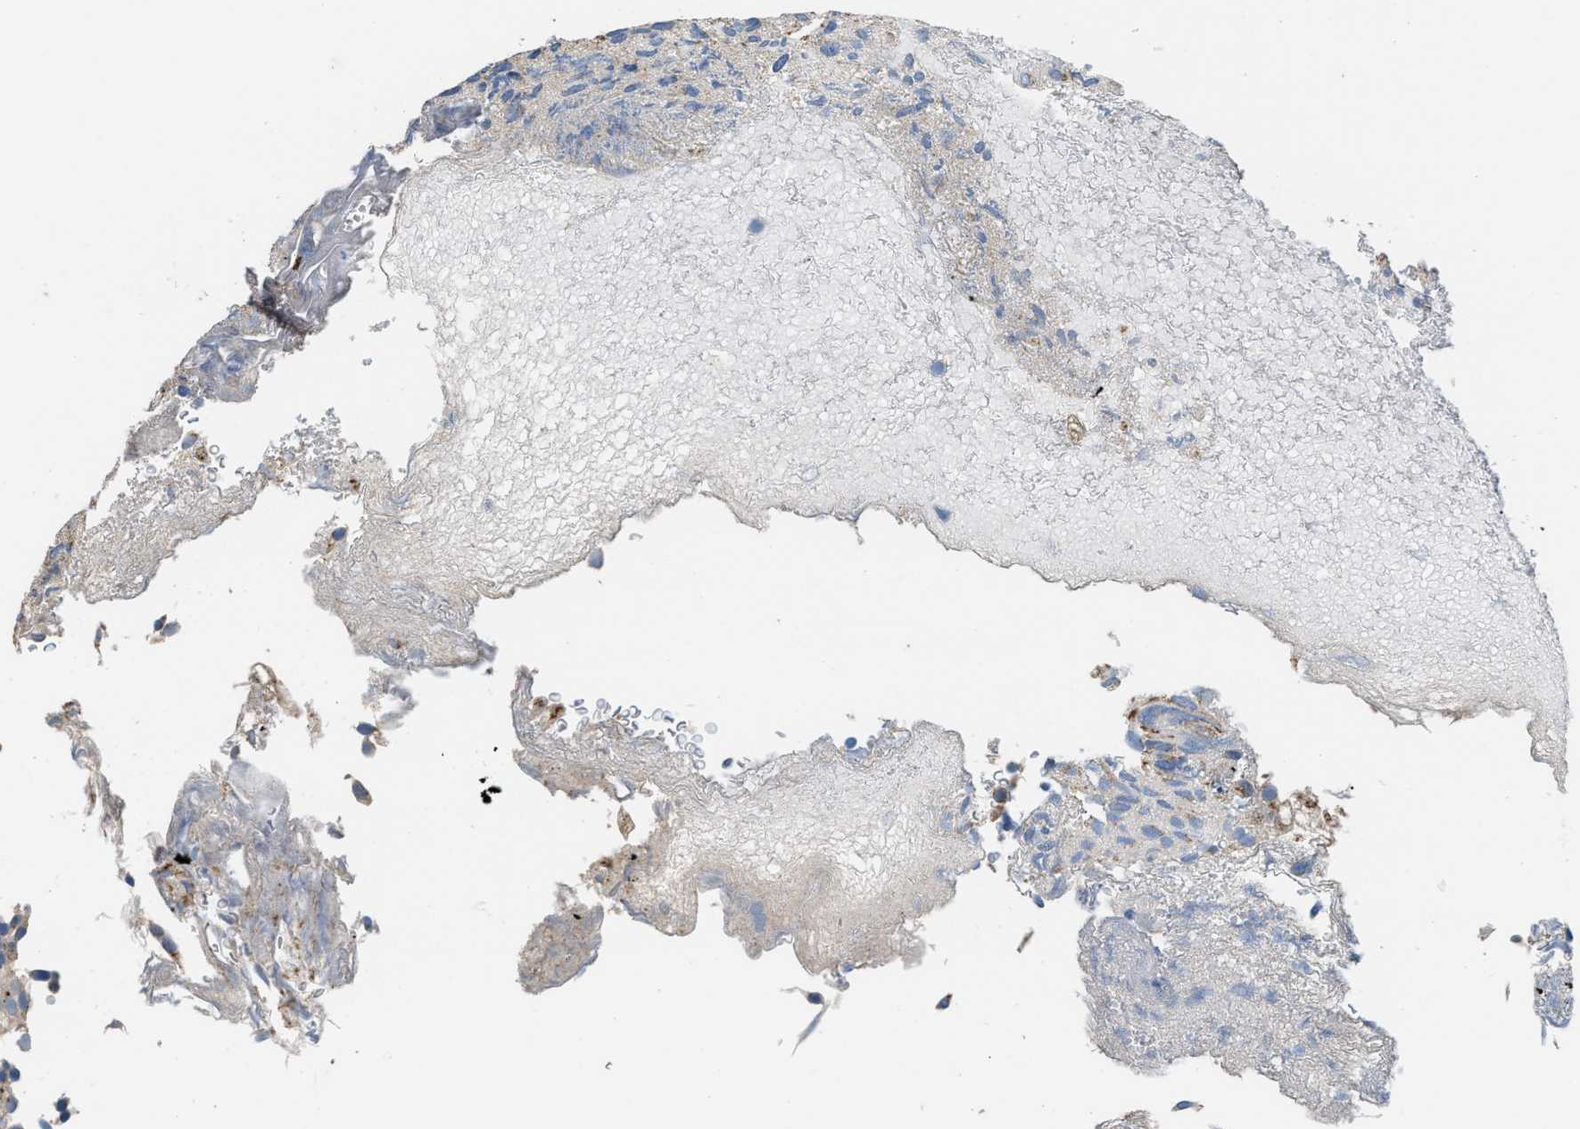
{"staining": {"intensity": "moderate", "quantity": "<25%", "location": "cytoplasmic/membranous"}, "tissue": "urothelial cancer", "cell_type": "Tumor cells", "image_type": "cancer", "snomed": [{"axis": "morphology", "description": "Urothelial carcinoma, Low grade"}, {"axis": "topography", "description": "Urinary bladder"}], "caption": "Immunohistochemical staining of urothelial carcinoma (low-grade) displays low levels of moderate cytoplasmic/membranous protein expression in approximately <25% of tumor cells.", "gene": "GOLM1", "patient": {"sex": "male", "age": 78}}